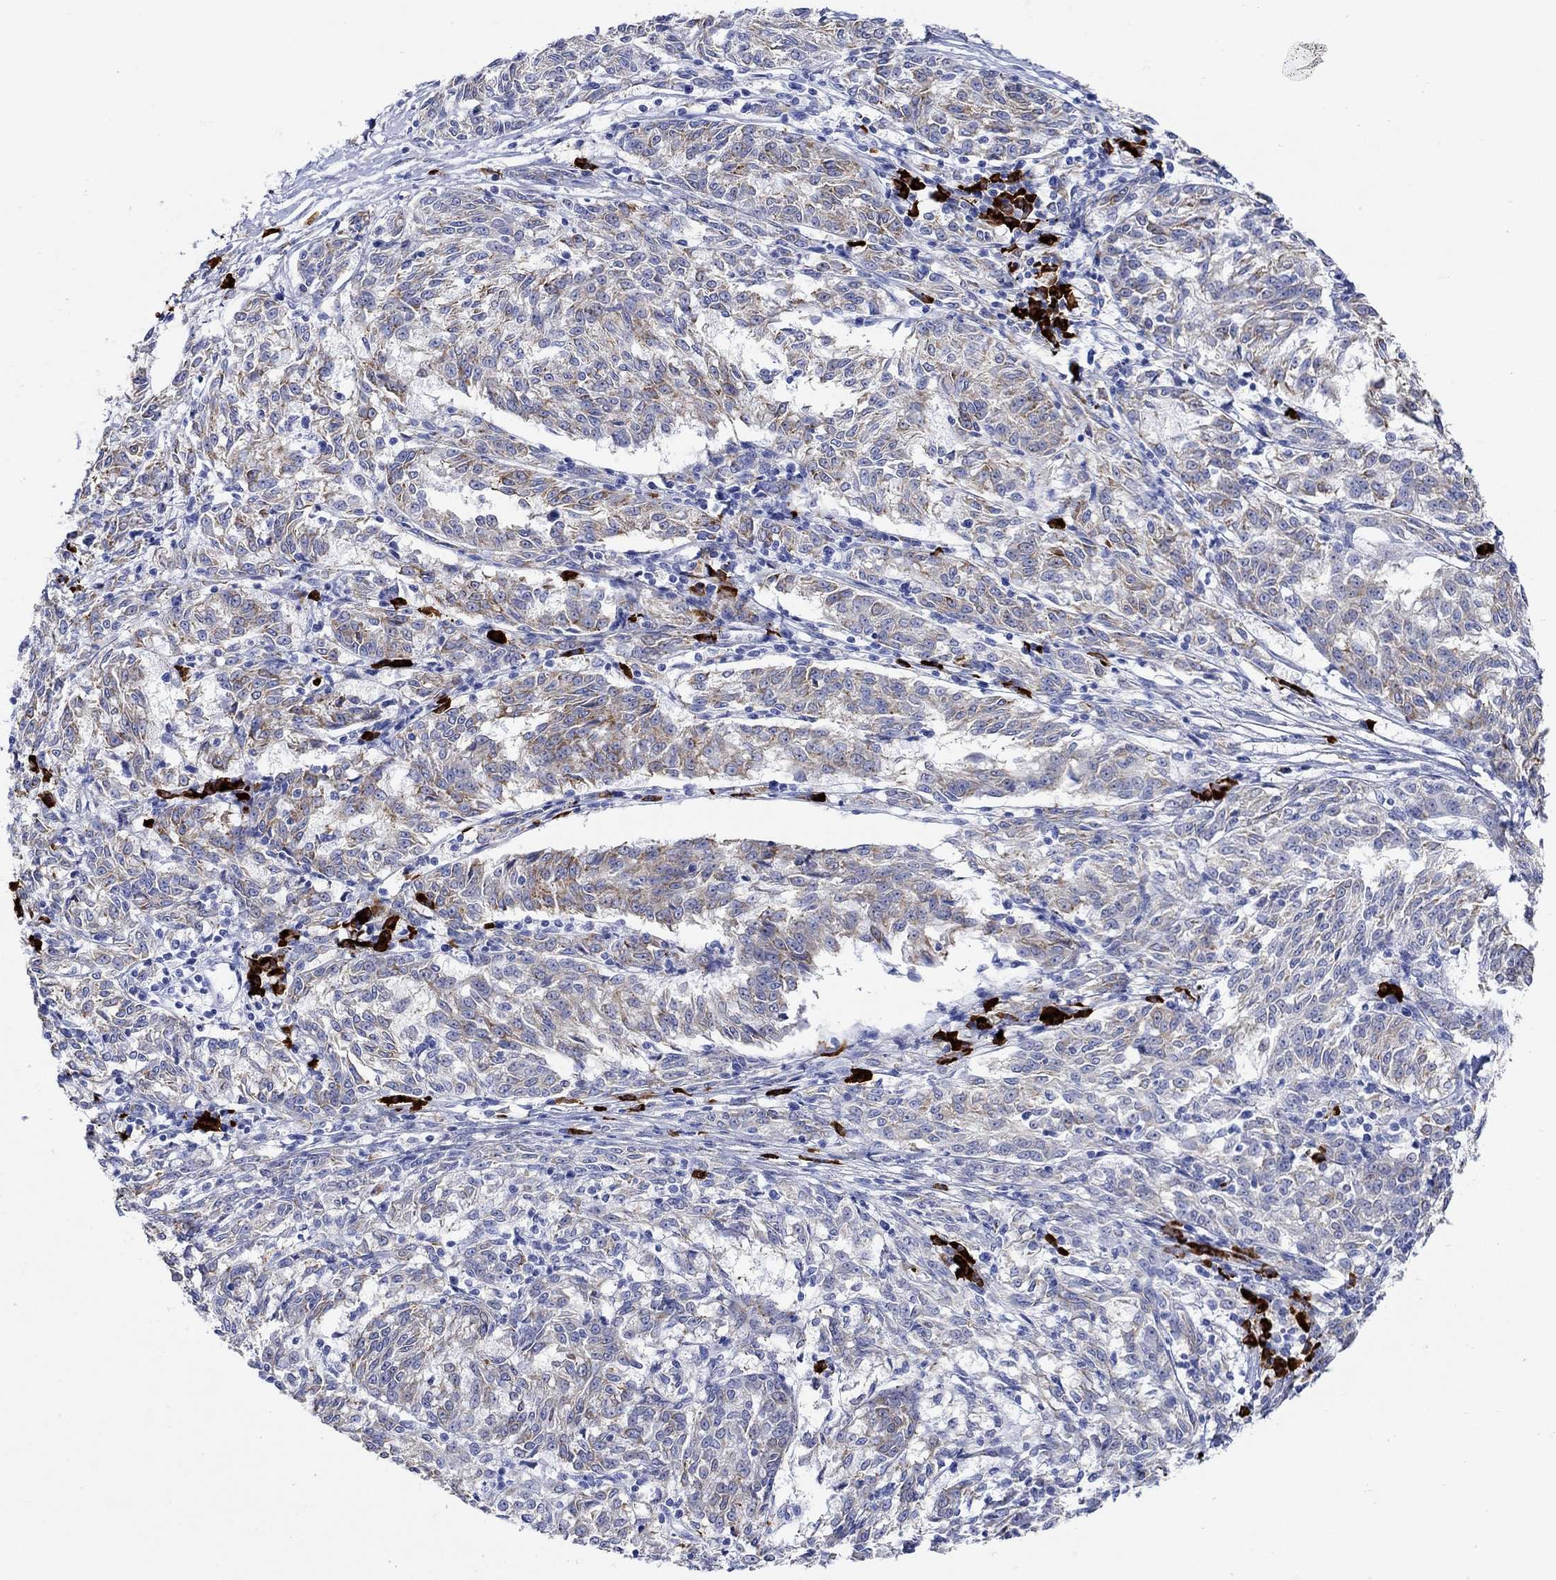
{"staining": {"intensity": "moderate", "quantity": "<25%", "location": "cytoplasmic/membranous"}, "tissue": "melanoma", "cell_type": "Tumor cells", "image_type": "cancer", "snomed": [{"axis": "morphology", "description": "Malignant melanoma, NOS"}, {"axis": "topography", "description": "Skin"}], "caption": "About <25% of tumor cells in human melanoma show moderate cytoplasmic/membranous protein staining as visualized by brown immunohistochemical staining.", "gene": "P2RY6", "patient": {"sex": "female", "age": 72}}